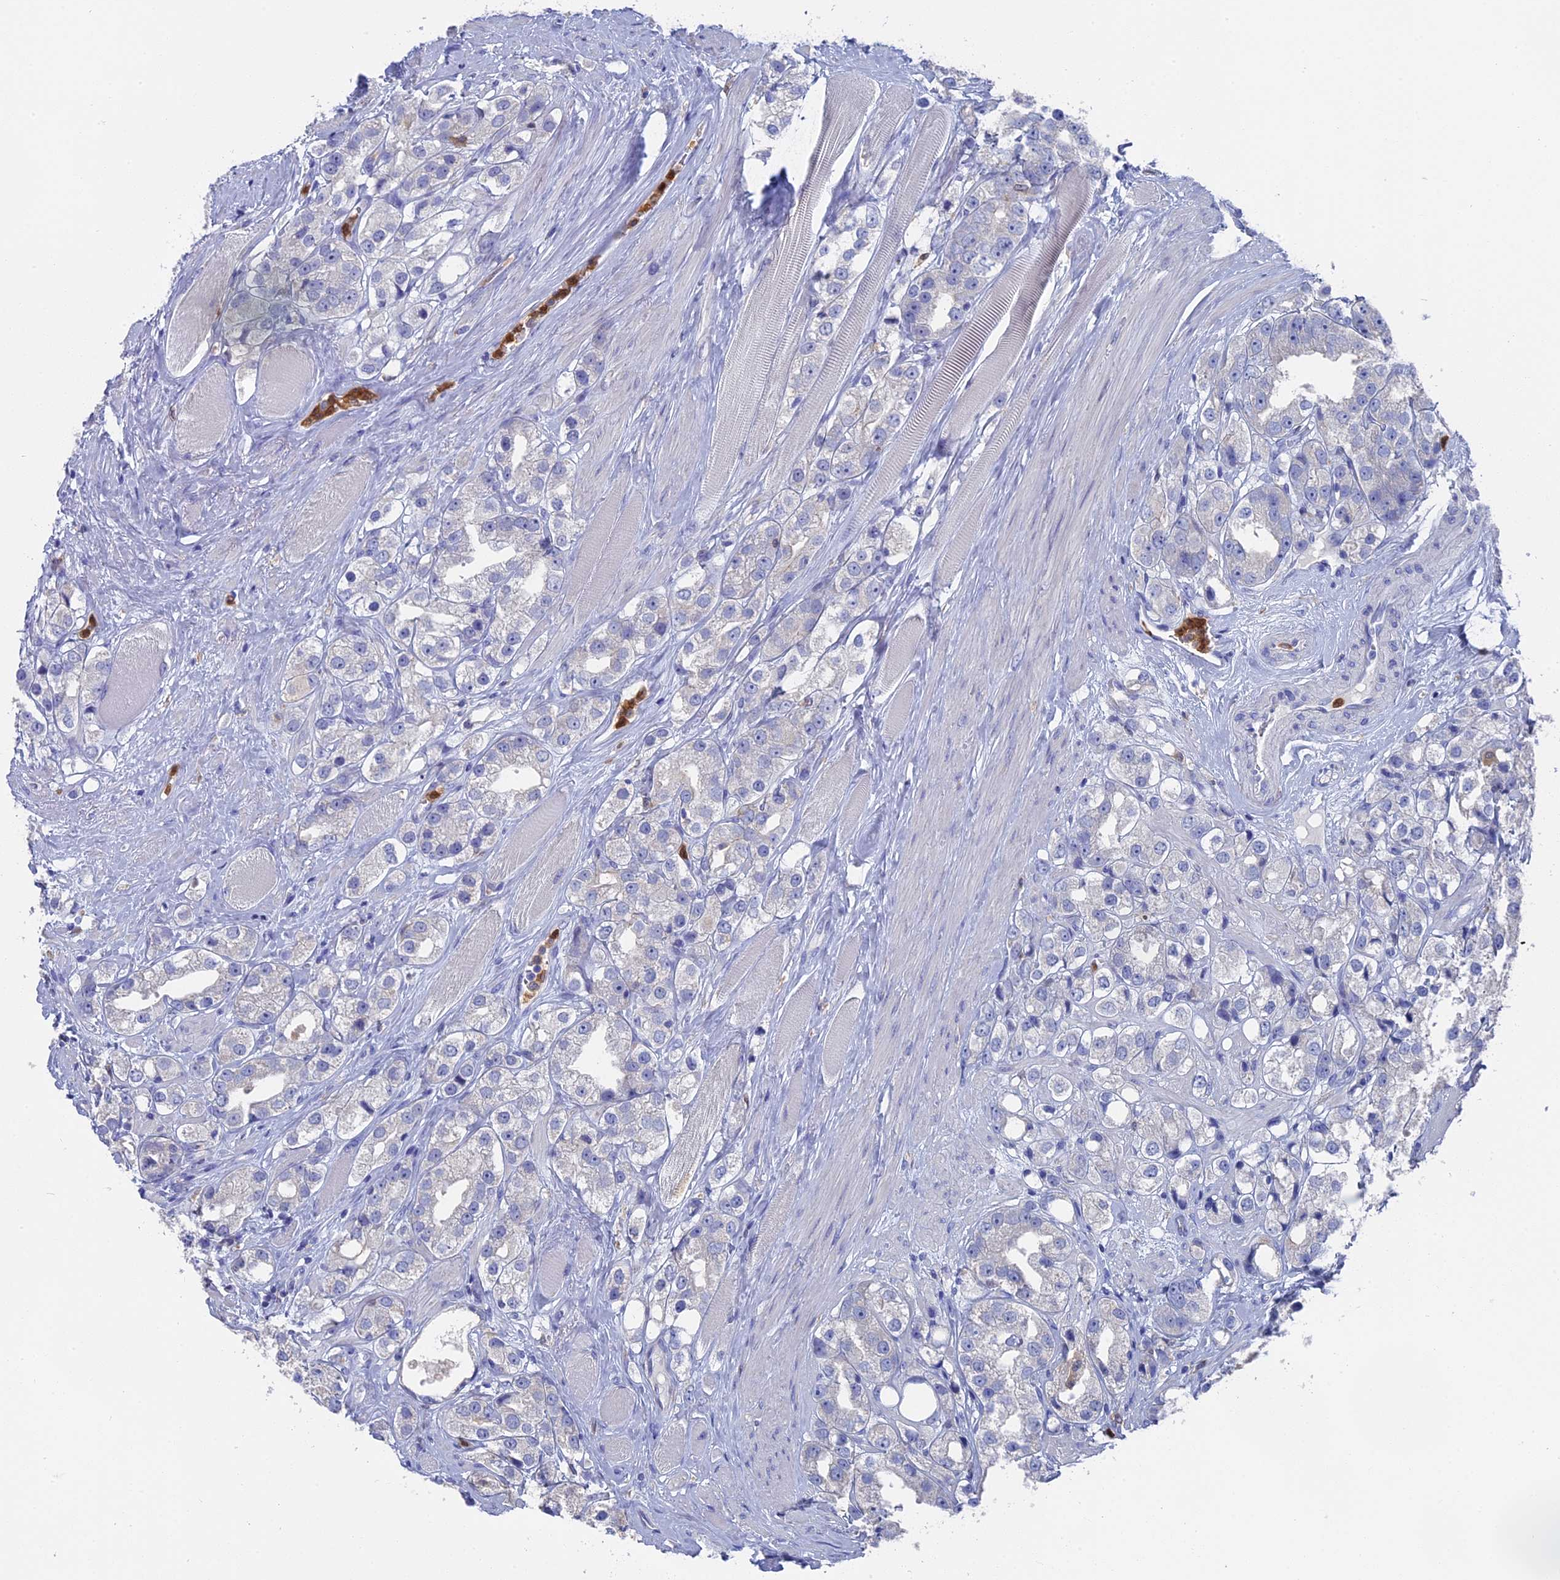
{"staining": {"intensity": "negative", "quantity": "none", "location": "none"}, "tissue": "prostate cancer", "cell_type": "Tumor cells", "image_type": "cancer", "snomed": [{"axis": "morphology", "description": "Adenocarcinoma, NOS"}, {"axis": "topography", "description": "Prostate"}], "caption": "This is an immunohistochemistry image of human prostate cancer (adenocarcinoma). There is no positivity in tumor cells.", "gene": "NCF4", "patient": {"sex": "male", "age": 79}}